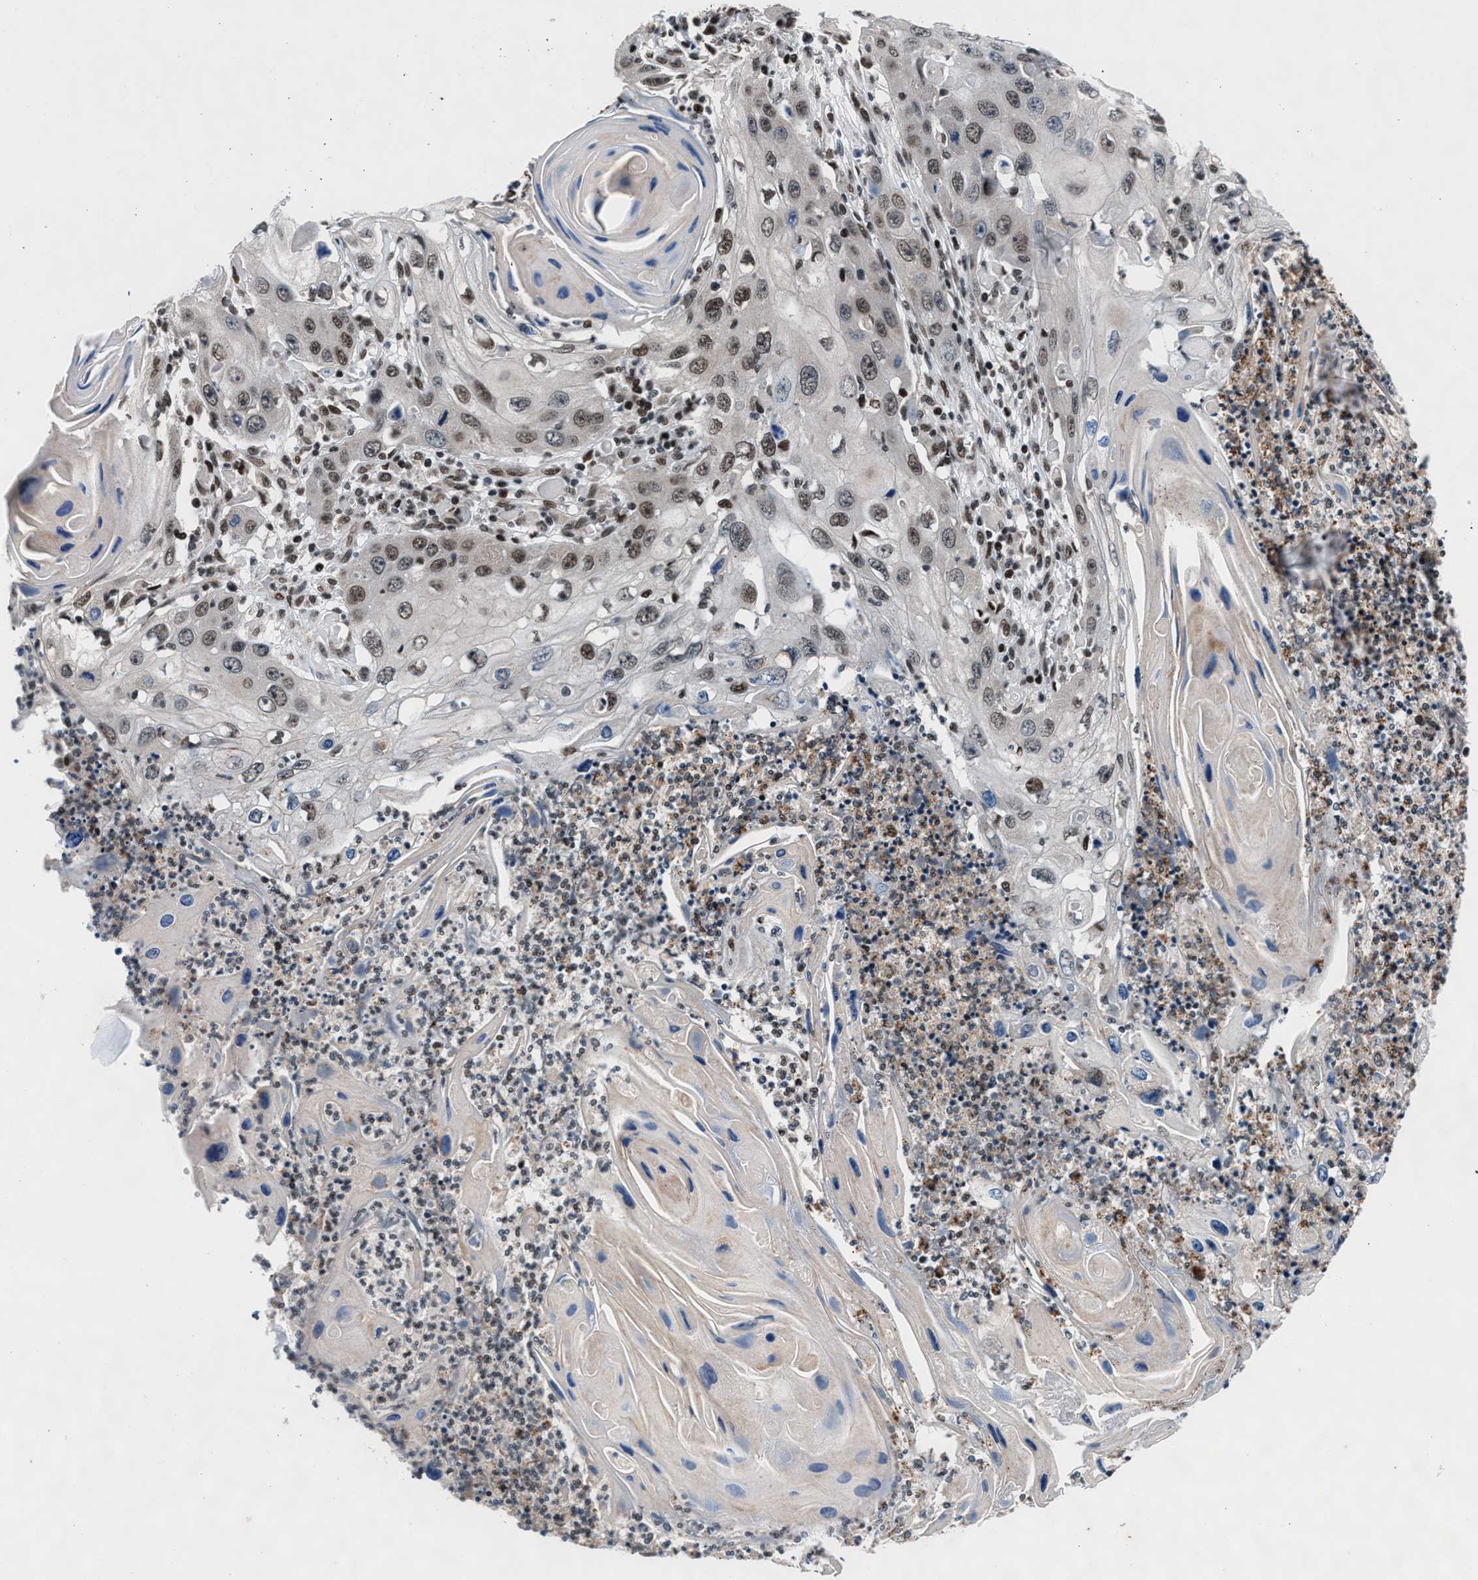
{"staining": {"intensity": "moderate", "quantity": ">75%", "location": "nuclear"}, "tissue": "skin cancer", "cell_type": "Tumor cells", "image_type": "cancer", "snomed": [{"axis": "morphology", "description": "Squamous cell carcinoma, NOS"}, {"axis": "topography", "description": "Skin"}], "caption": "Immunohistochemistry (DAB) staining of skin squamous cell carcinoma reveals moderate nuclear protein expression in approximately >75% of tumor cells.", "gene": "PRRC2B", "patient": {"sex": "male", "age": 55}}